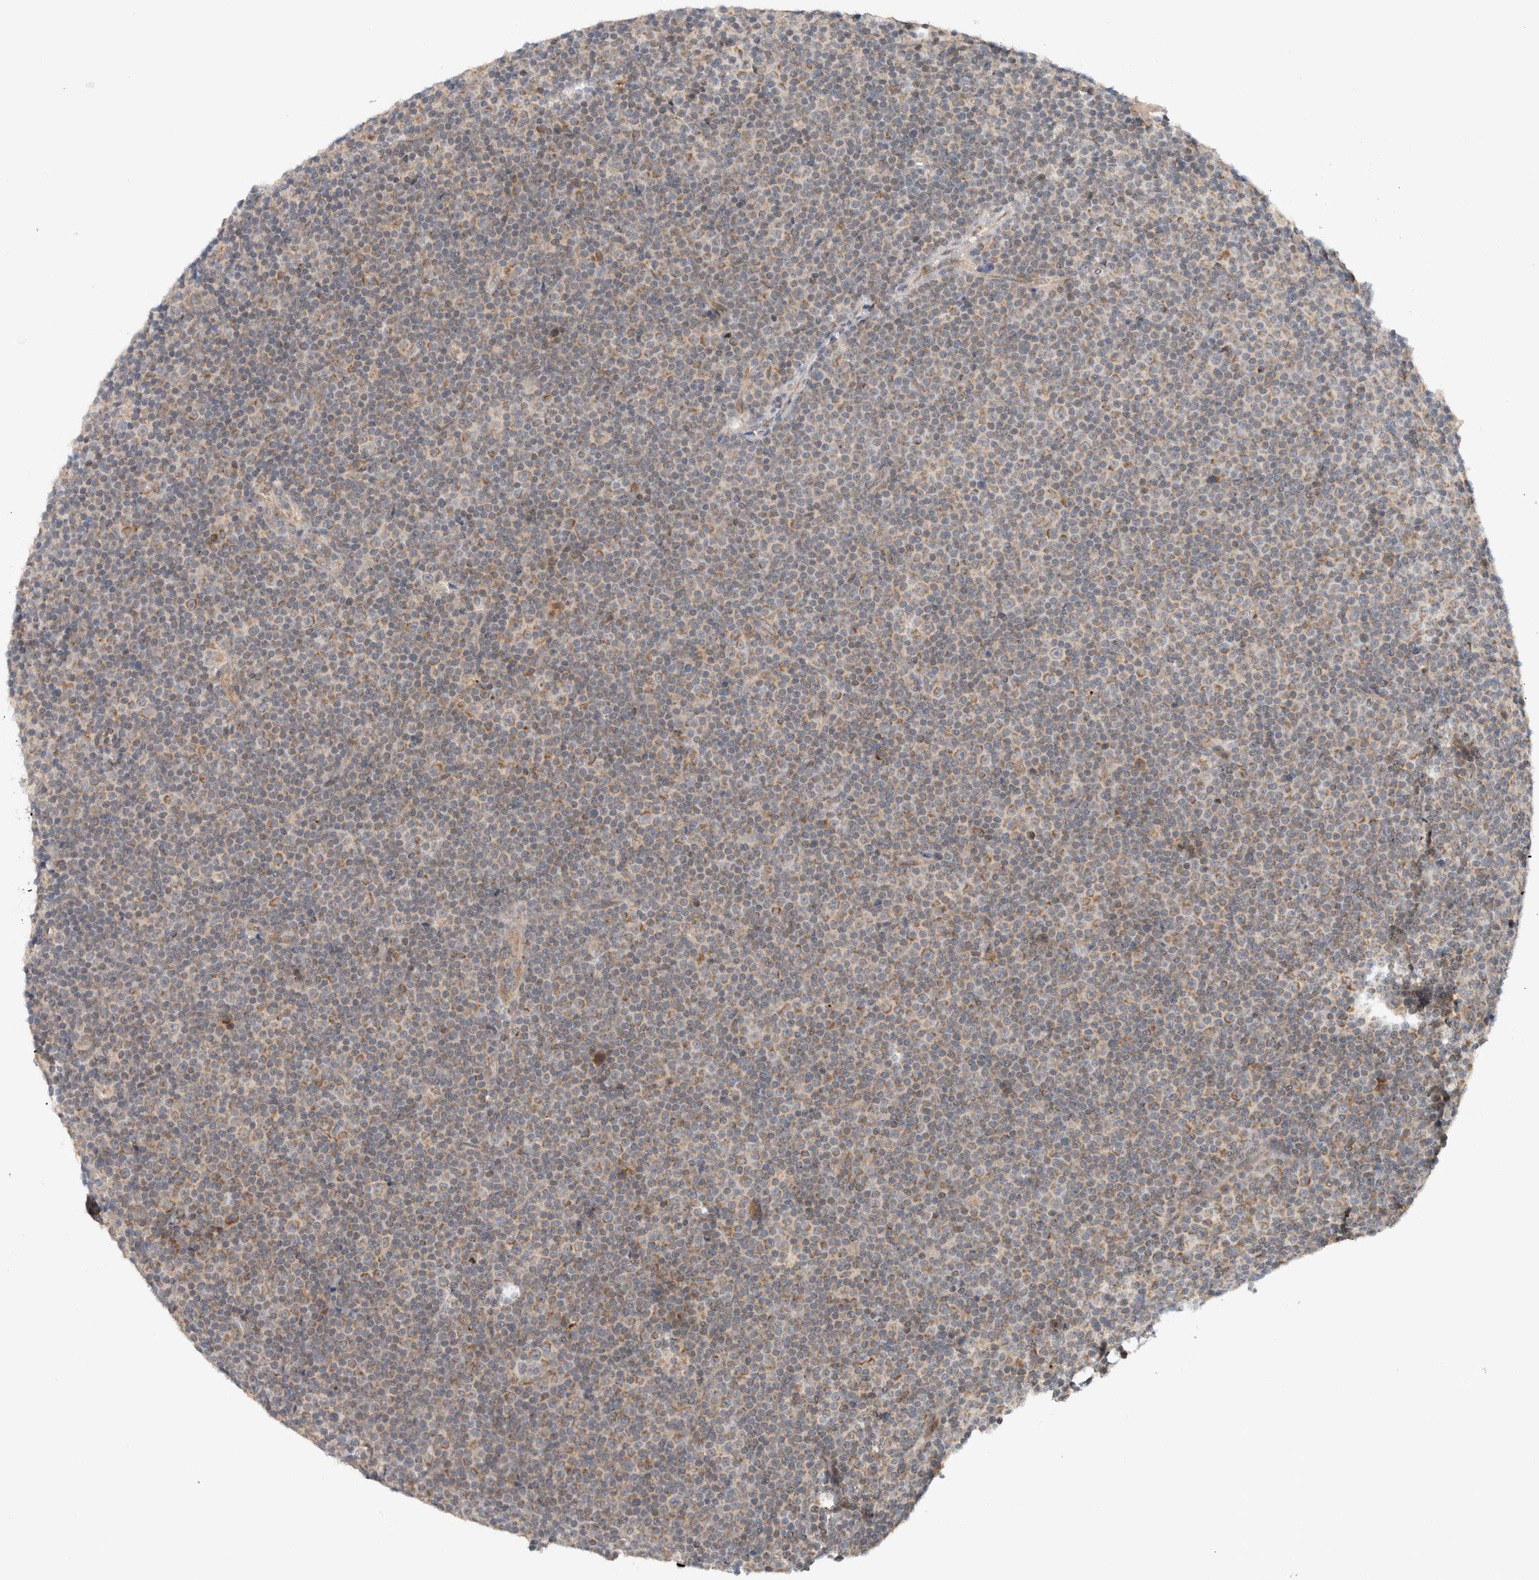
{"staining": {"intensity": "weak", "quantity": ">75%", "location": "cytoplasmic/membranous"}, "tissue": "lymphoma", "cell_type": "Tumor cells", "image_type": "cancer", "snomed": [{"axis": "morphology", "description": "Malignant lymphoma, non-Hodgkin's type, Low grade"}, {"axis": "topography", "description": "Lymph node"}], "caption": "This micrograph displays immunohistochemistry (IHC) staining of lymphoma, with low weak cytoplasmic/membranous positivity in approximately >75% of tumor cells.", "gene": "CMC2", "patient": {"sex": "female", "age": 67}}